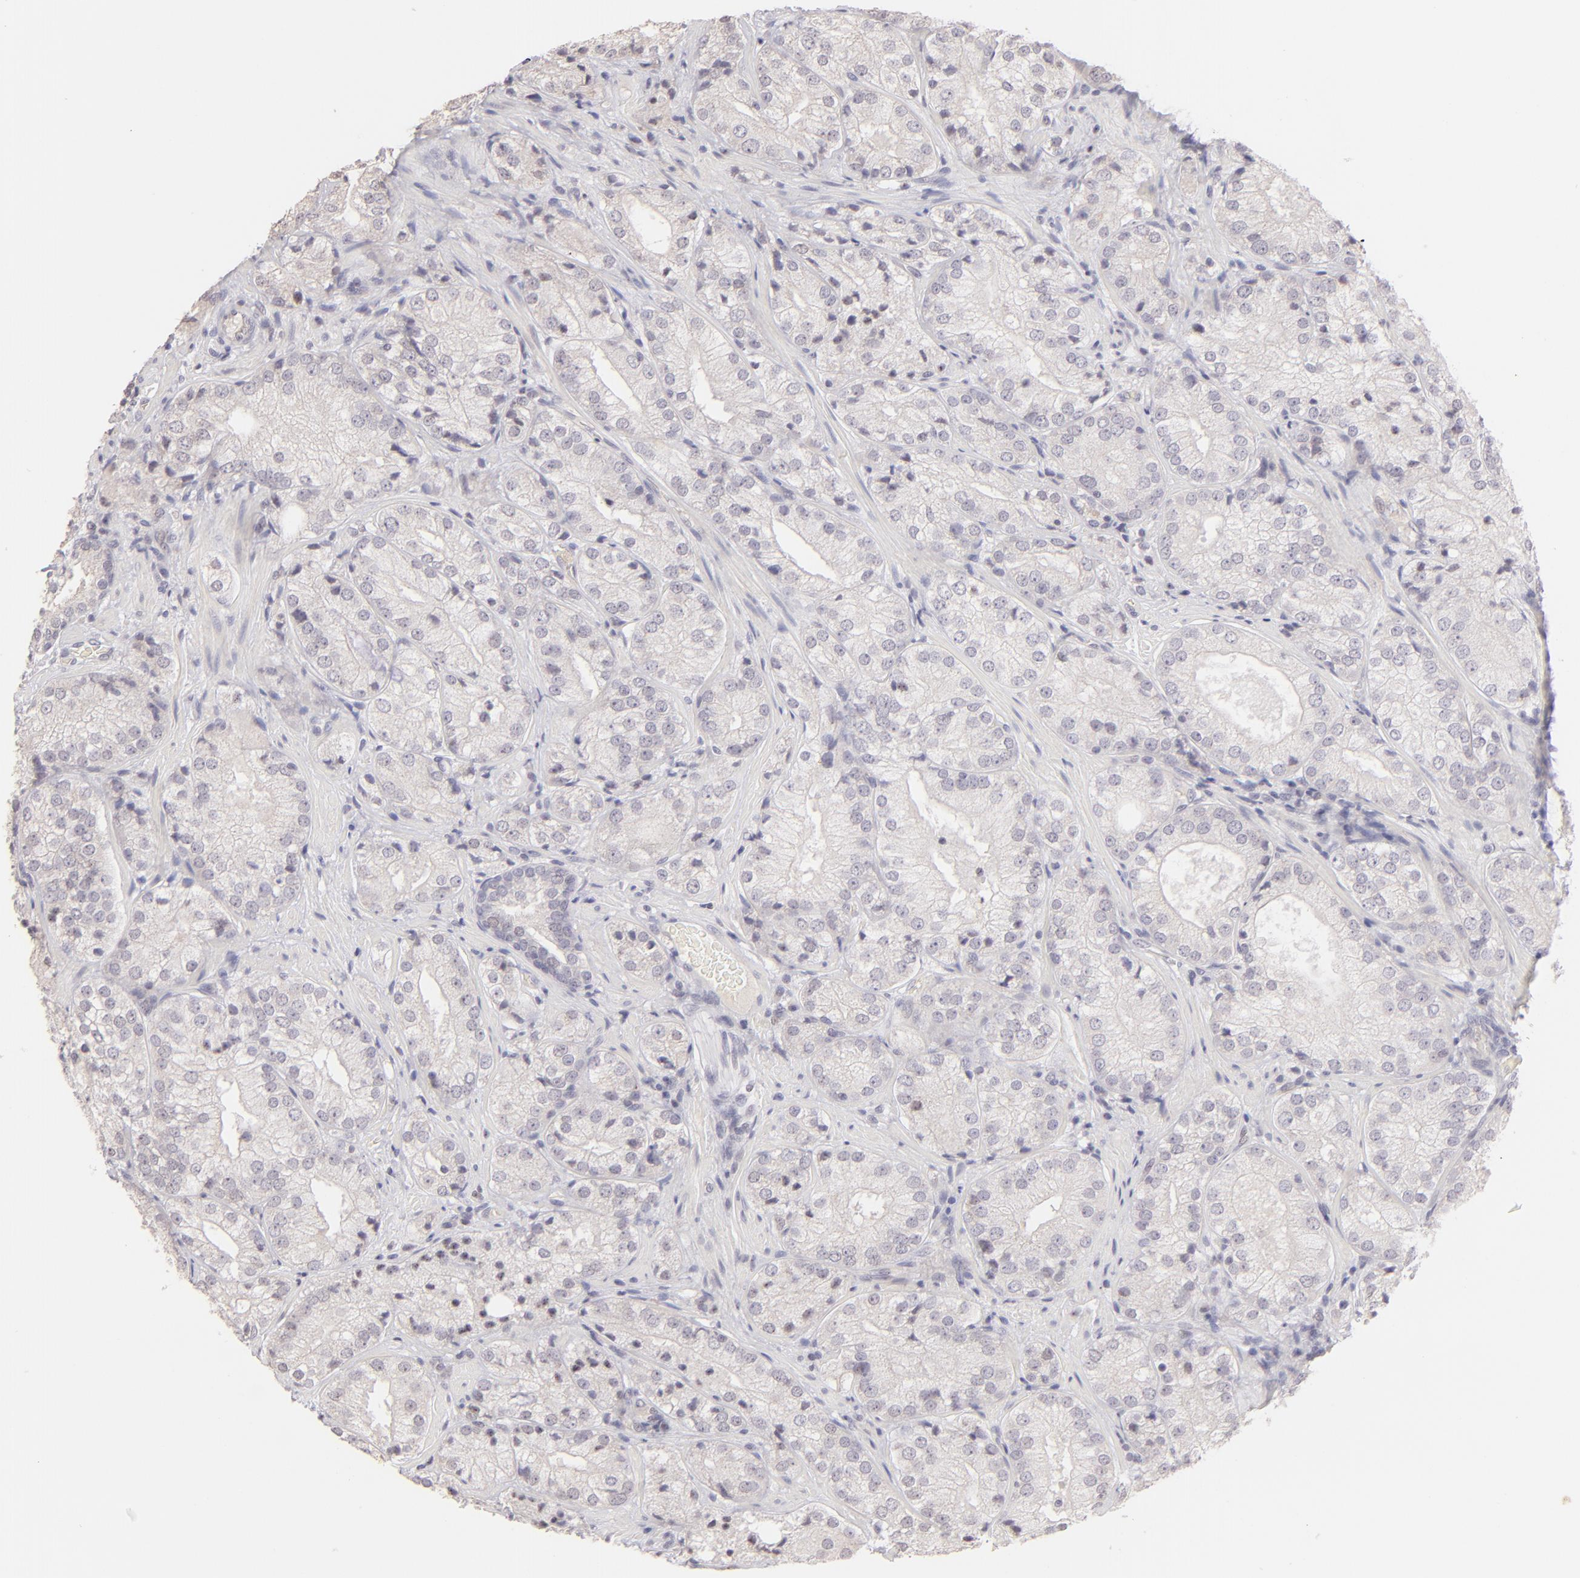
{"staining": {"intensity": "negative", "quantity": "none", "location": "none"}, "tissue": "prostate cancer", "cell_type": "Tumor cells", "image_type": "cancer", "snomed": [{"axis": "morphology", "description": "Adenocarcinoma, Low grade"}, {"axis": "topography", "description": "Prostate"}], "caption": "This photomicrograph is of low-grade adenocarcinoma (prostate) stained with IHC to label a protein in brown with the nuclei are counter-stained blue. There is no positivity in tumor cells.", "gene": "MAGEA1", "patient": {"sex": "male", "age": 60}}